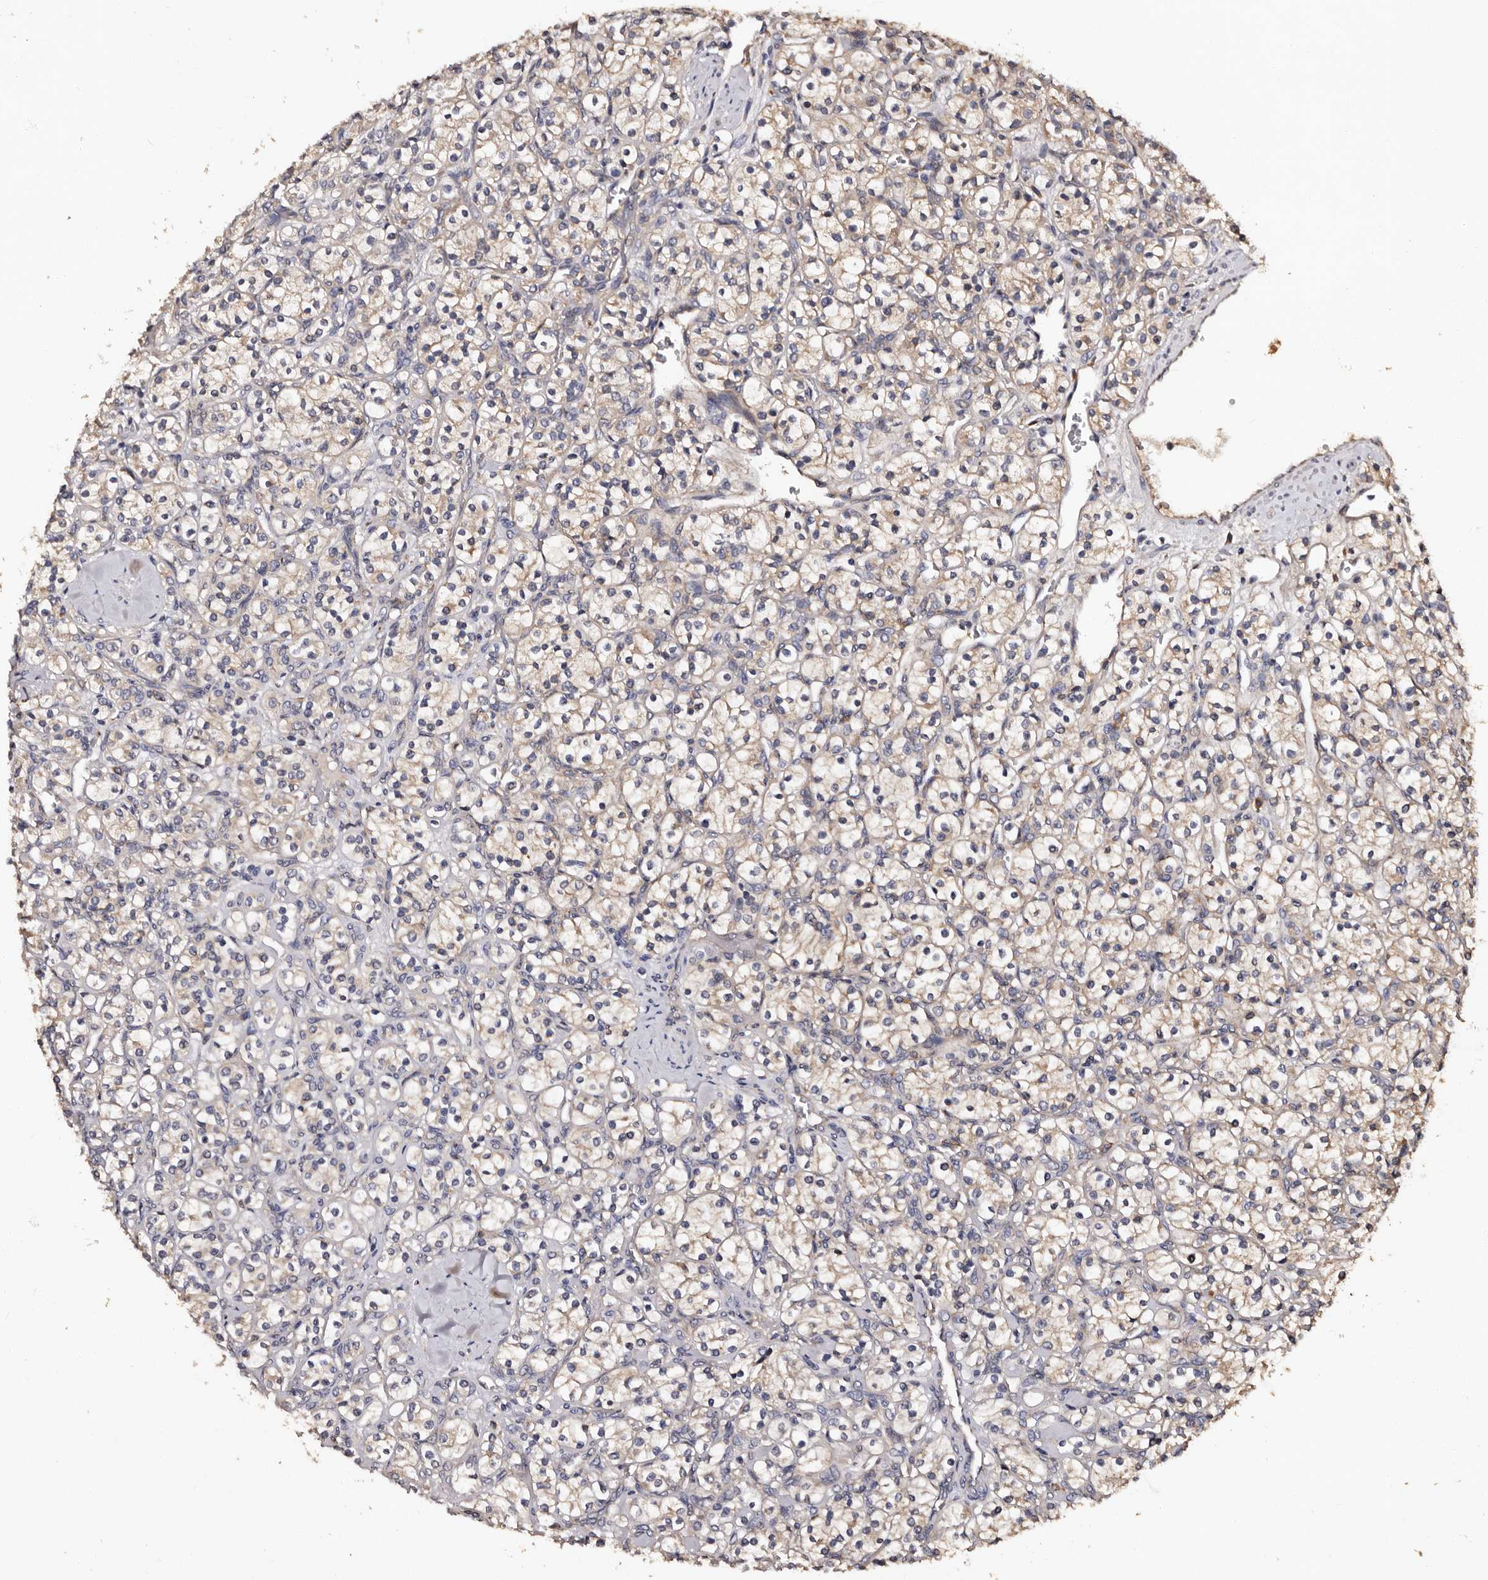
{"staining": {"intensity": "negative", "quantity": "none", "location": "none"}, "tissue": "renal cancer", "cell_type": "Tumor cells", "image_type": "cancer", "snomed": [{"axis": "morphology", "description": "Adenocarcinoma, NOS"}, {"axis": "topography", "description": "Kidney"}], "caption": "An image of renal cancer stained for a protein shows no brown staining in tumor cells.", "gene": "ADCK5", "patient": {"sex": "male", "age": 77}}